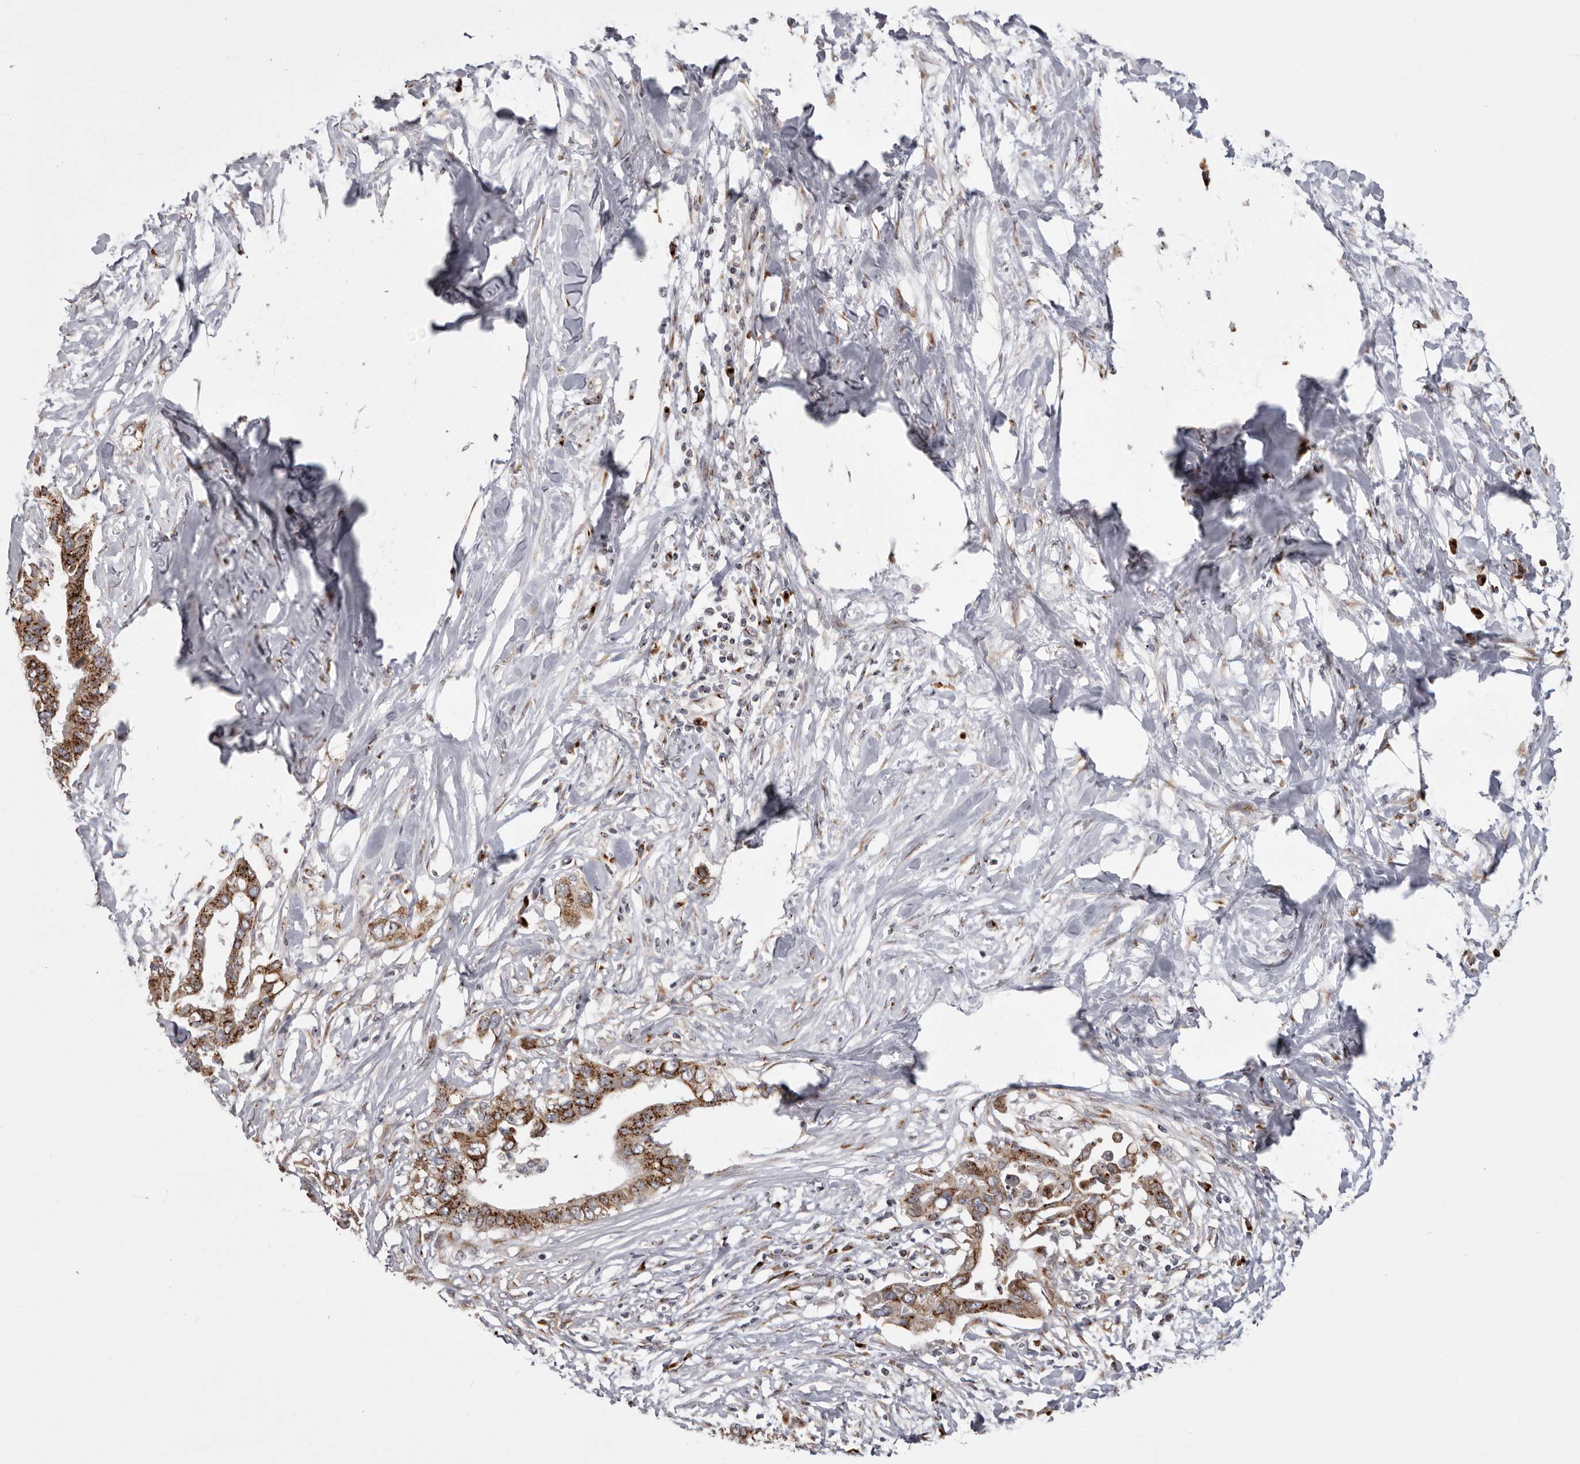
{"staining": {"intensity": "strong", "quantity": ">75%", "location": "cytoplasmic/membranous"}, "tissue": "pancreatic cancer", "cell_type": "Tumor cells", "image_type": "cancer", "snomed": [{"axis": "morphology", "description": "Normal tissue, NOS"}, {"axis": "morphology", "description": "Adenocarcinoma, NOS"}, {"axis": "topography", "description": "Pancreas"}, {"axis": "topography", "description": "Peripheral nerve tissue"}], "caption": "There is high levels of strong cytoplasmic/membranous expression in tumor cells of pancreatic adenocarcinoma, as demonstrated by immunohistochemical staining (brown color).", "gene": "WDR47", "patient": {"sex": "male", "age": 59}}